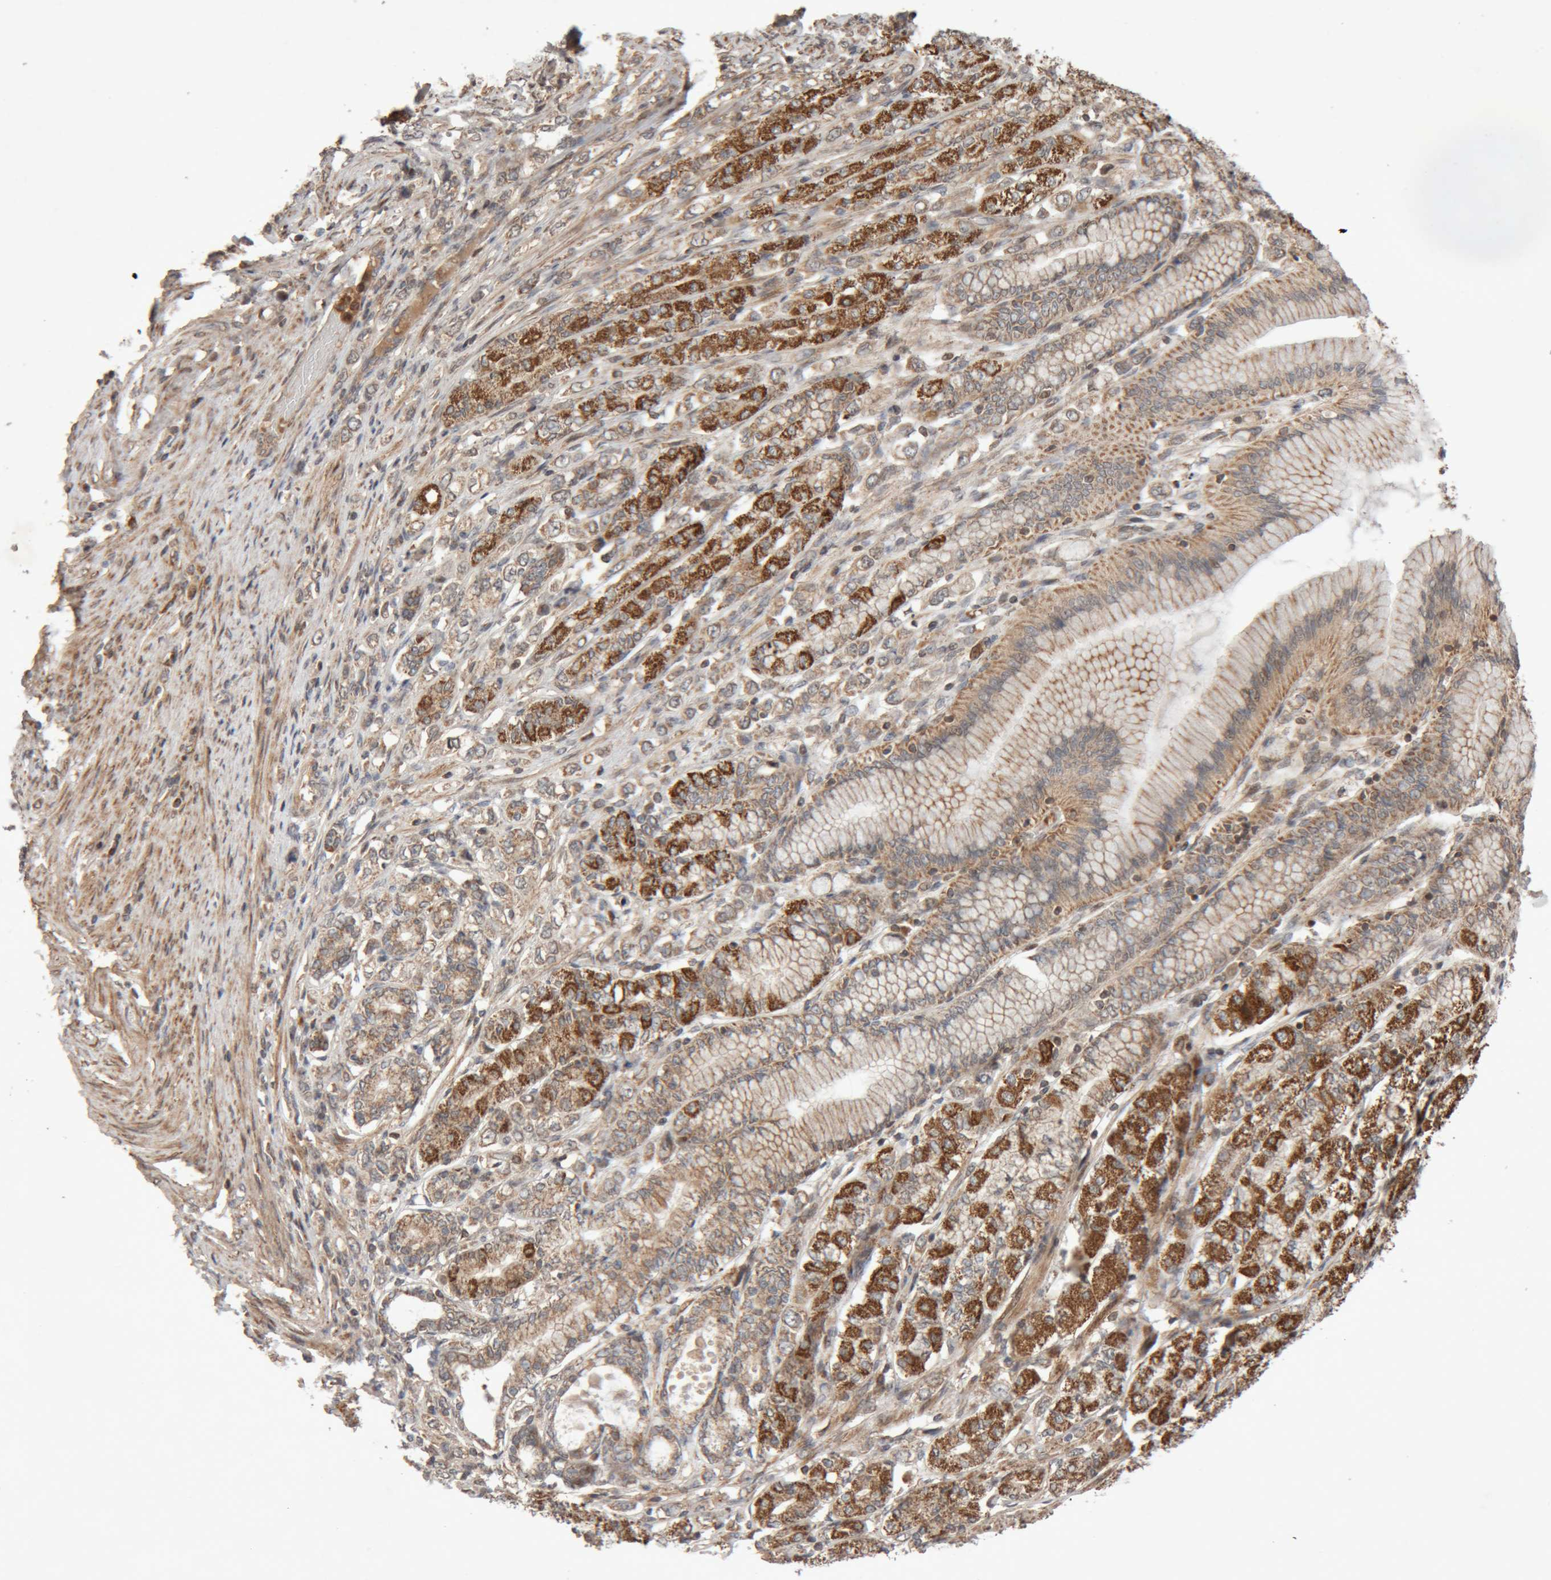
{"staining": {"intensity": "weak", "quantity": "25%-75%", "location": "cytoplasmic/membranous"}, "tissue": "stomach cancer", "cell_type": "Tumor cells", "image_type": "cancer", "snomed": [{"axis": "morphology", "description": "Adenocarcinoma, NOS"}, {"axis": "topography", "description": "Stomach"}], "caption": "Immunohistochemical staining of human stomach cancer shows low levels of weak cytoplasmic/membranous staining in about 25%-75% of tumor cells. (DAB (3,3'-diaminobenzidine) IHC with brightfield microscopy, high magnification).", "gene": "KIF21B", "patient": {"sex": "female", "age": 65}}